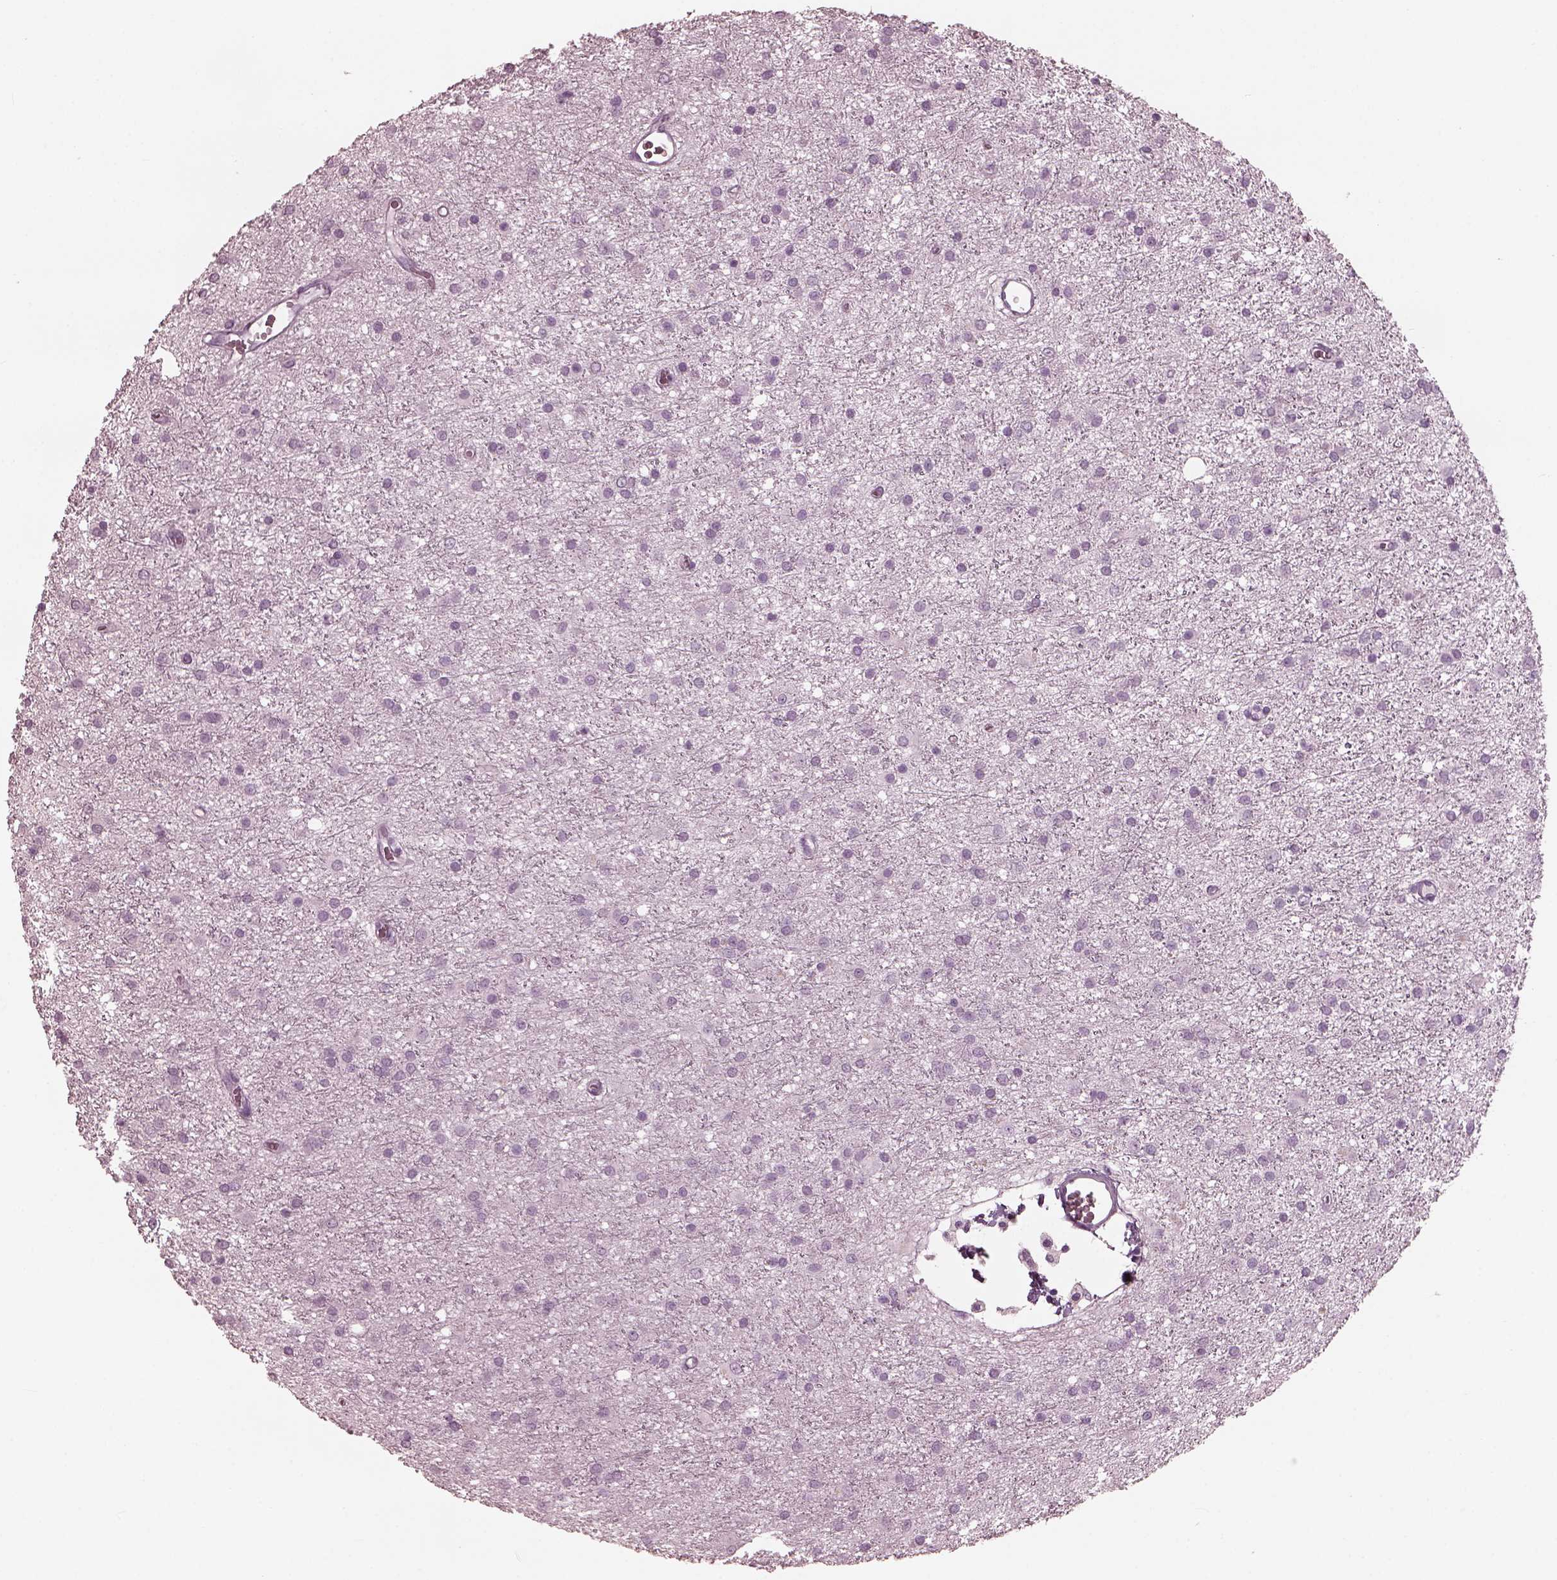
{"staining": {"intensity": "negative", "quantity": "none", "location": "none"}, "tissue": "glioma", "cell_type": "Tumor cells", "image_type": "cancer", "snomed": [{"axis": "morphology", "description": "Glioma, malignant, Low grade"}, {"axis": "topography", "description": "Brain"}], "caption": "Immunohistochemistry (IHC) of human glioma displays no staining in tumor cells.", "gene": "FABP9", "patient": {"sex": "male", "age": 27}}